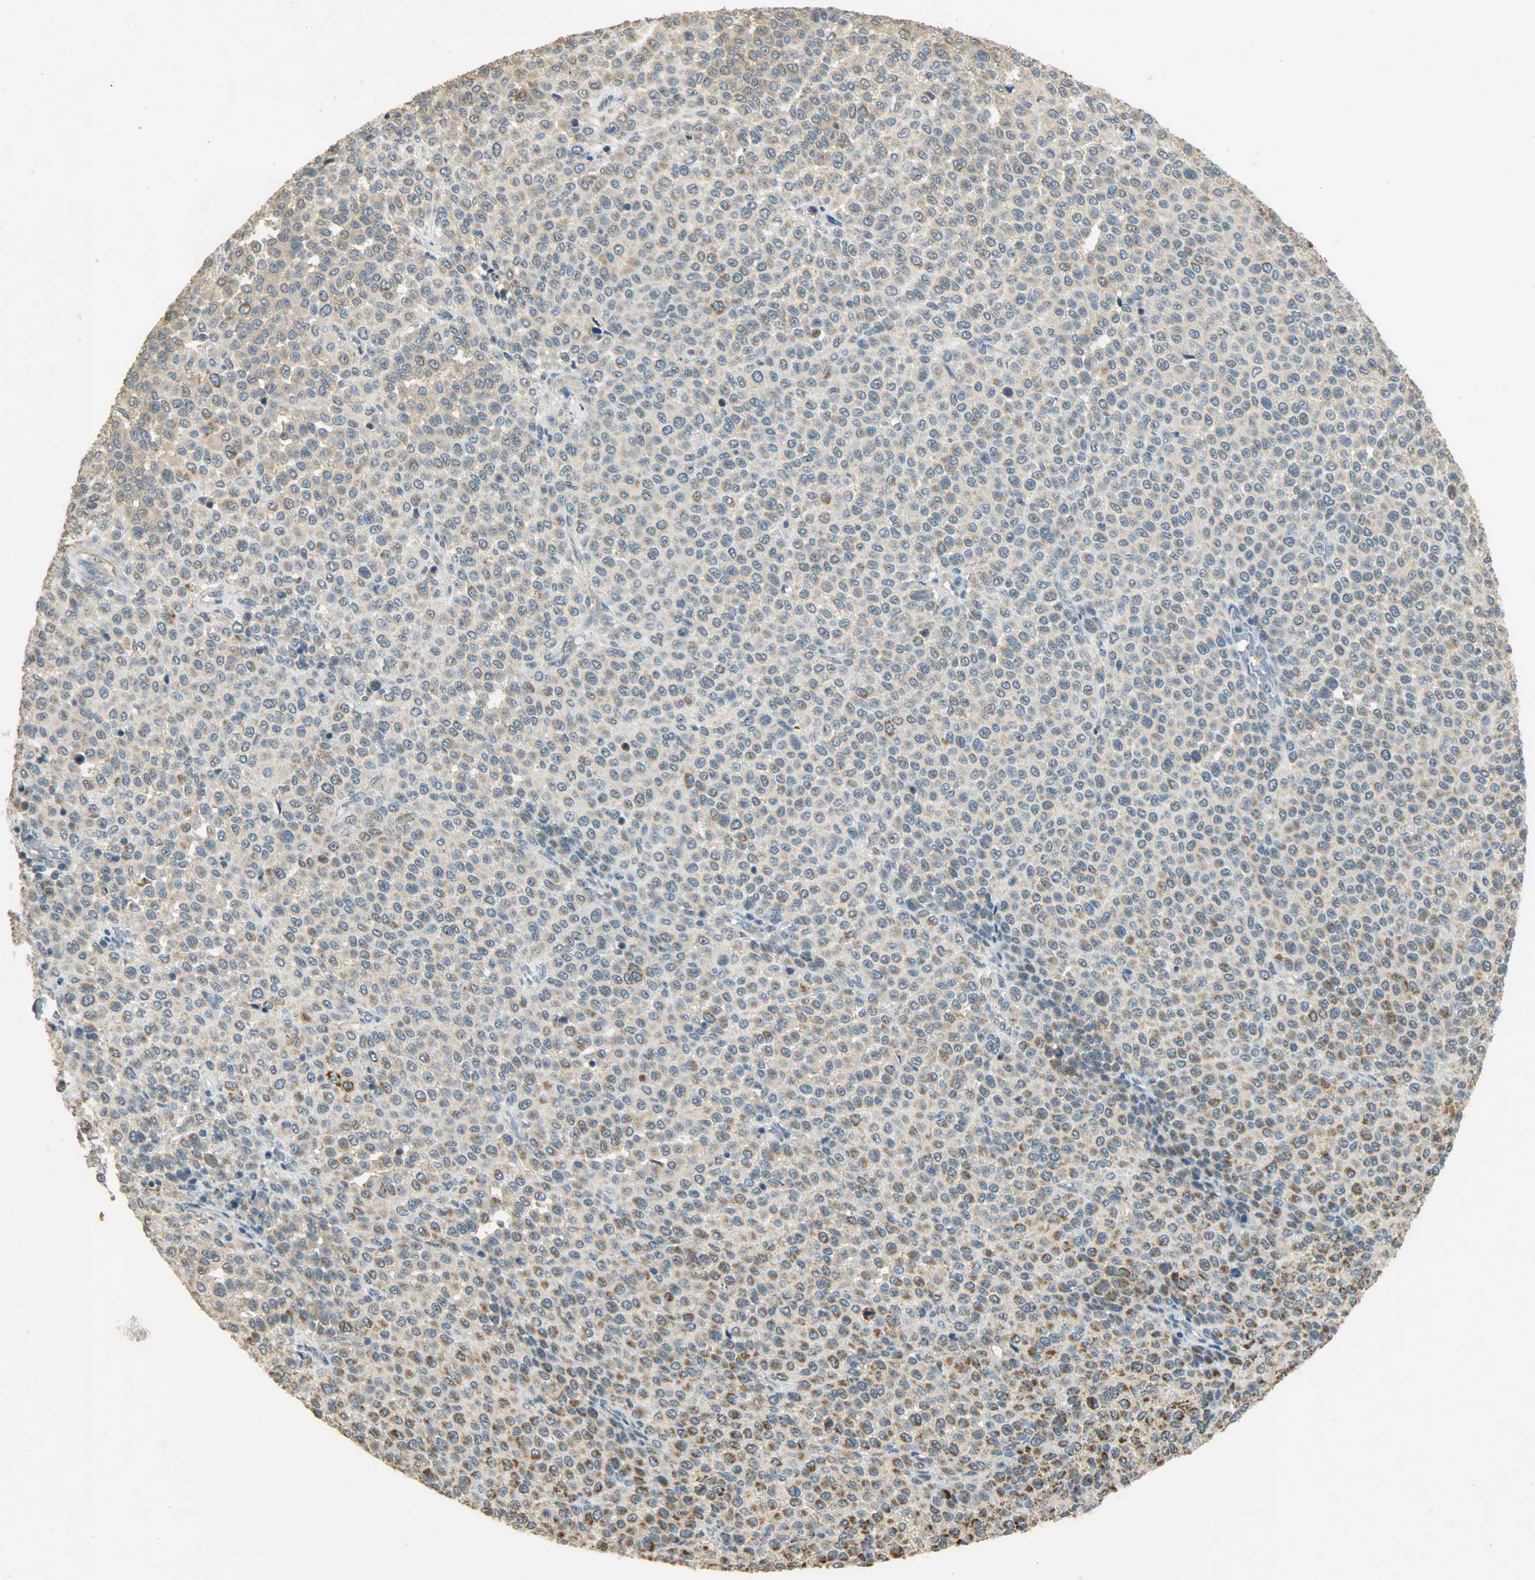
{"staining": {"intensity": "weak", "quantity": ">75%", "location": "cytoplasmic/membranous"}, "tissue": "melanoma", "cell_type": "Tumor cells", "image_type": "cancer", "snomed": [{"axis": "morphology", "description": "Malignant melanoma, Metastatic site"}, {"axis": "topography", "description": "Pancreas"}], "caption": "IHC (DAB (3,3'-diaminobenzidine)) staining of human melanoma reveals weak cytoplasmic/membranous protein staining in approximately >75% of tumor cells.", "gene": "HDHD5", "patient": {"sex": "female", "age": 30}}